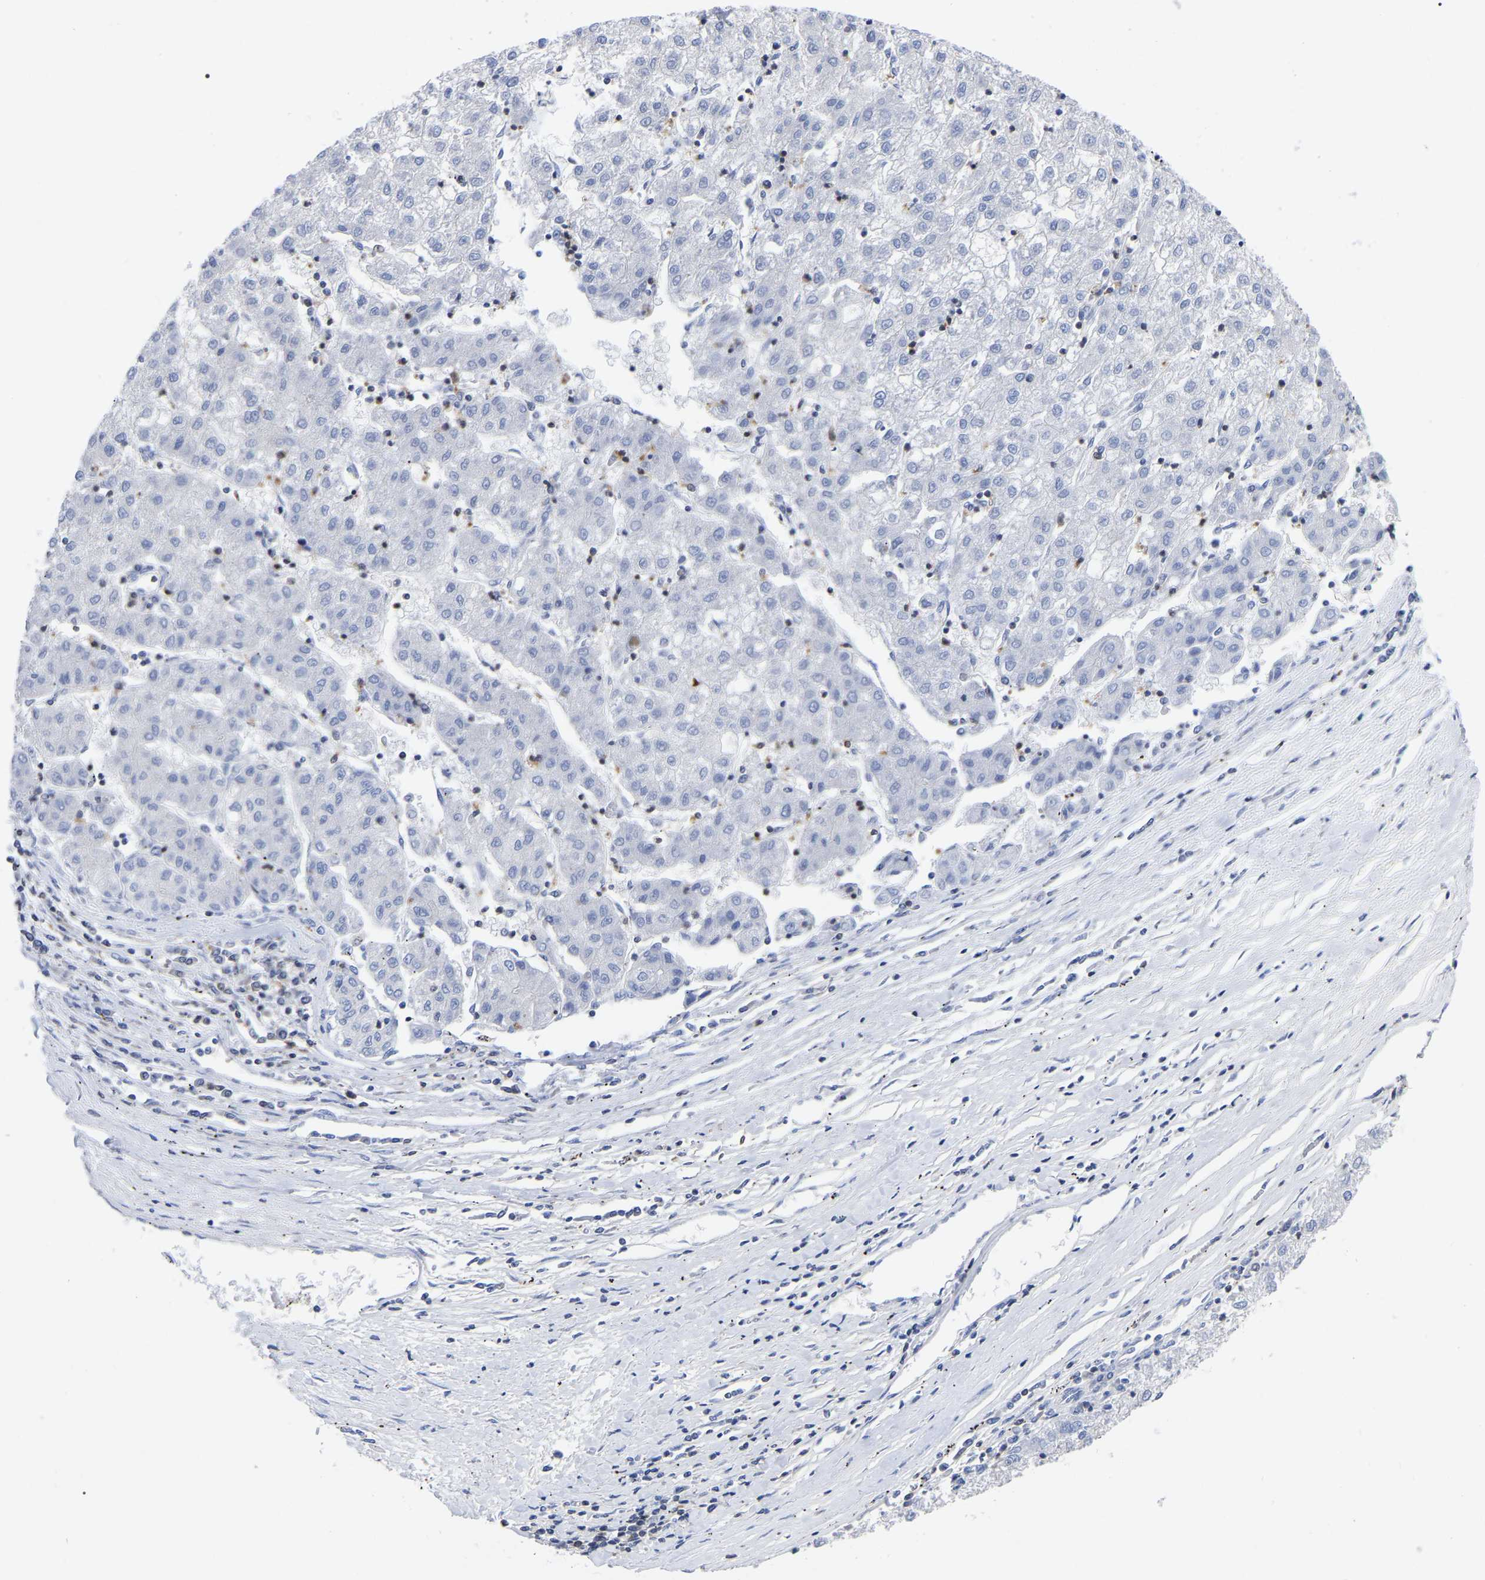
{"staining": {"intensity": "negative", "quantity": "none", "location": "none"}, "tissue": "liver cancer", "cell_type": "Tumor cells", "image_type": "cancer", "snomed": [{"axis": "morphology", "description": "Carcinoma, Hepatocellular, NOS"}, {"axis": "topography", "description": "Liver"}], "caption": "This is an immunohistochemistry histopathology image of human liver cancer (hepatocellular carcinoma). There is no positivity in tumor cells.", "gene": "PTPN7", "patient": {"sex": "male", "age": 72}}